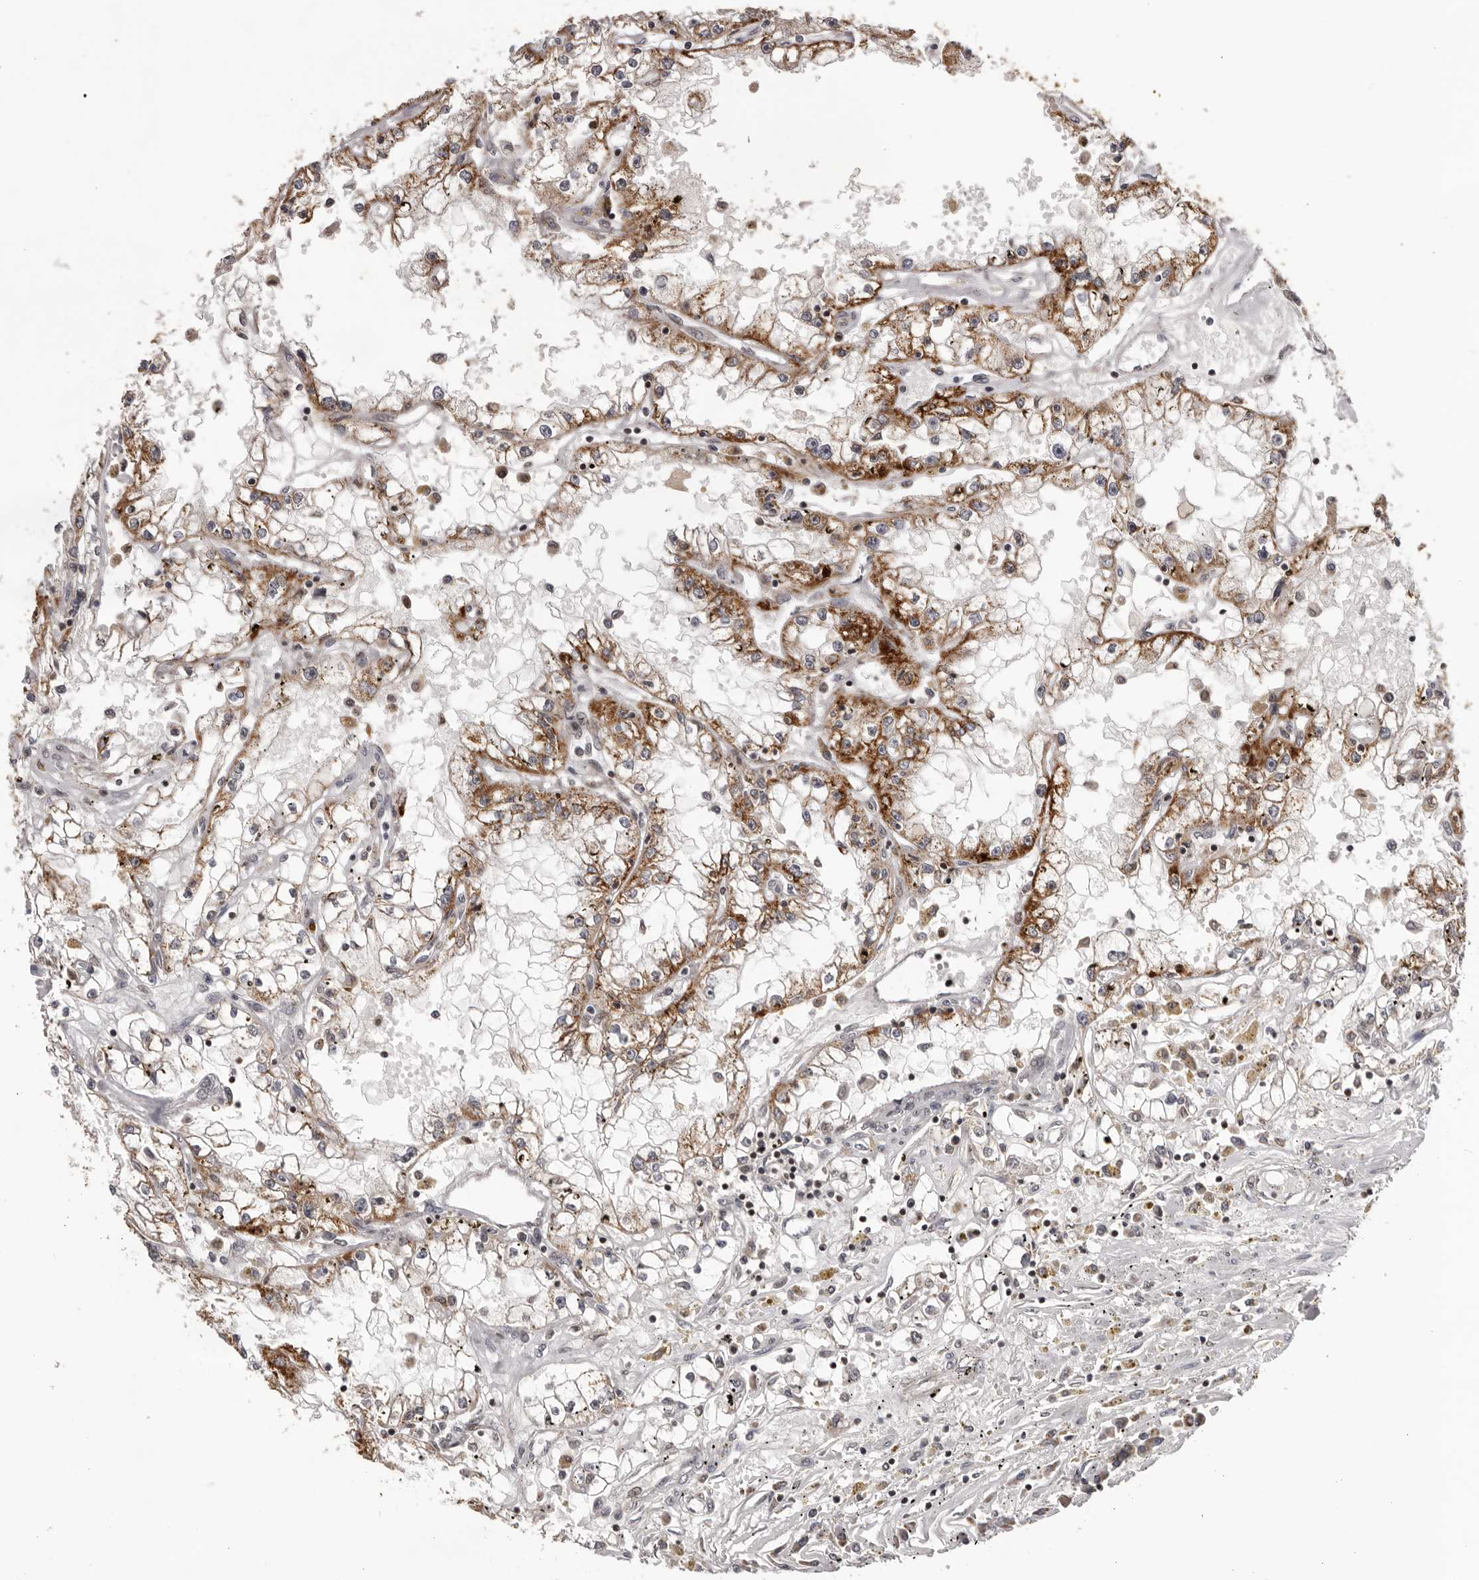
{"staining": {"intensity": "moderate", "quantity": ">75%", "location": "cytoplasmic/membranous"}, "tissue": "renal cancer", "cell_type": "Tumor cells", "image_type": "cancer", "snomed": [{"axis": "morphology", "description": "Adenocarcinoma, NOS"}, {"axis": "topography", "description": "Kidney"}], "caption": "DAB (3,3'-diaminobenzidine) immunohistochemical staining of renal cancer (adenocarcinoma) demonstrates moderate cytoplasmic/membranous protein positivity in approximately >75% of tumor cells.", "gene": "C17orf99", "patient": {"sex": "male", "age": 56}}